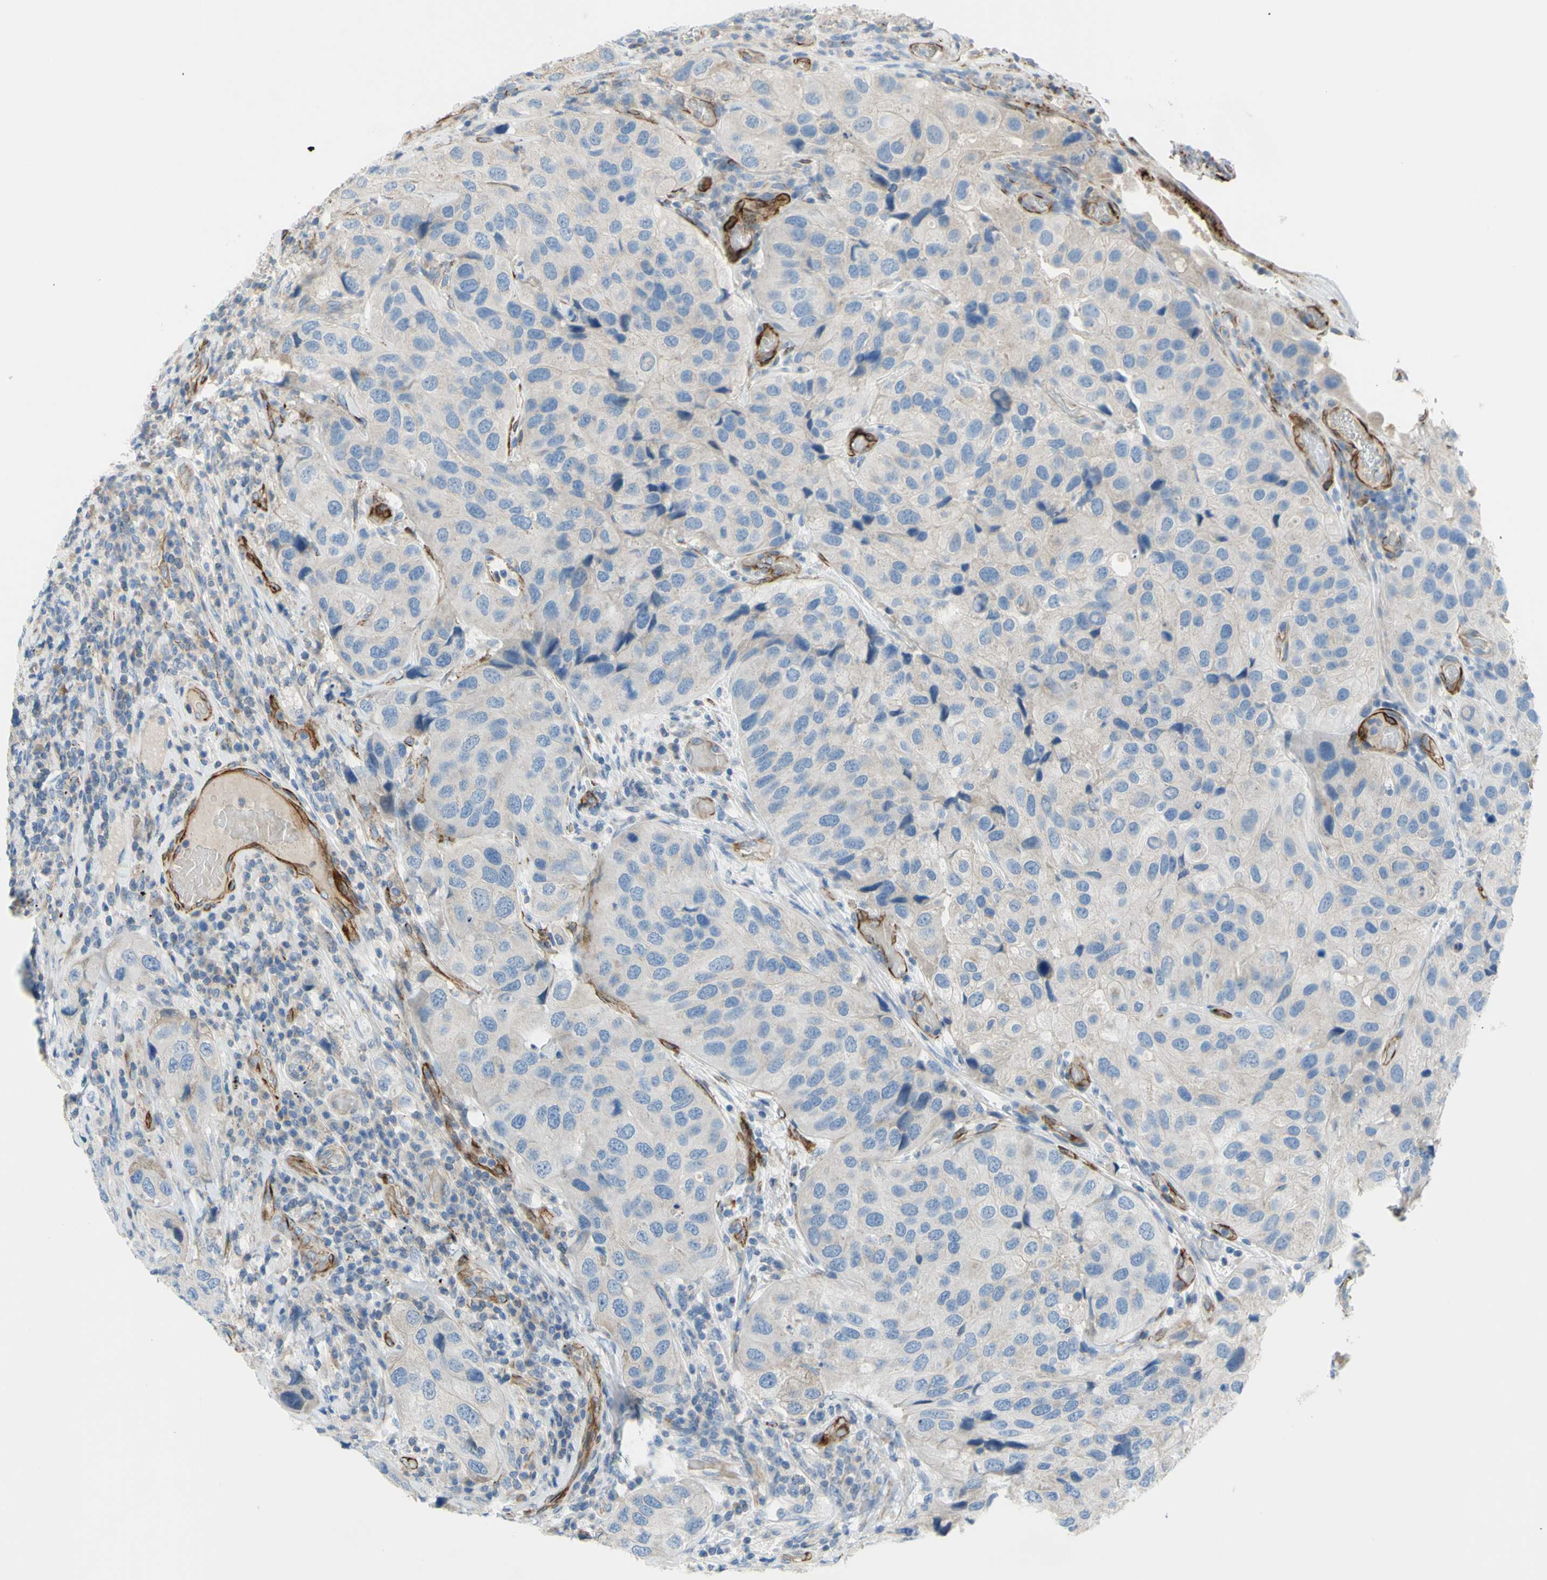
{"staining": {"intensity": "negative", "quantity": "none", "location": "none"}, "tissue": "urothelial cancer", "cell_type": "Tumor cells", "image_type": "cancer", "snomed": [{"axis": "morphology", "description": "Urothelial carcinoma, High grade"}, {"axis": "topography", "description": "Urinary bladder"}], "caption": "An image of human urothelial cancer is negative for staining in tumor cells.", "gene": "PRRG2", "patient": {"sex": "female", "age": 64}}